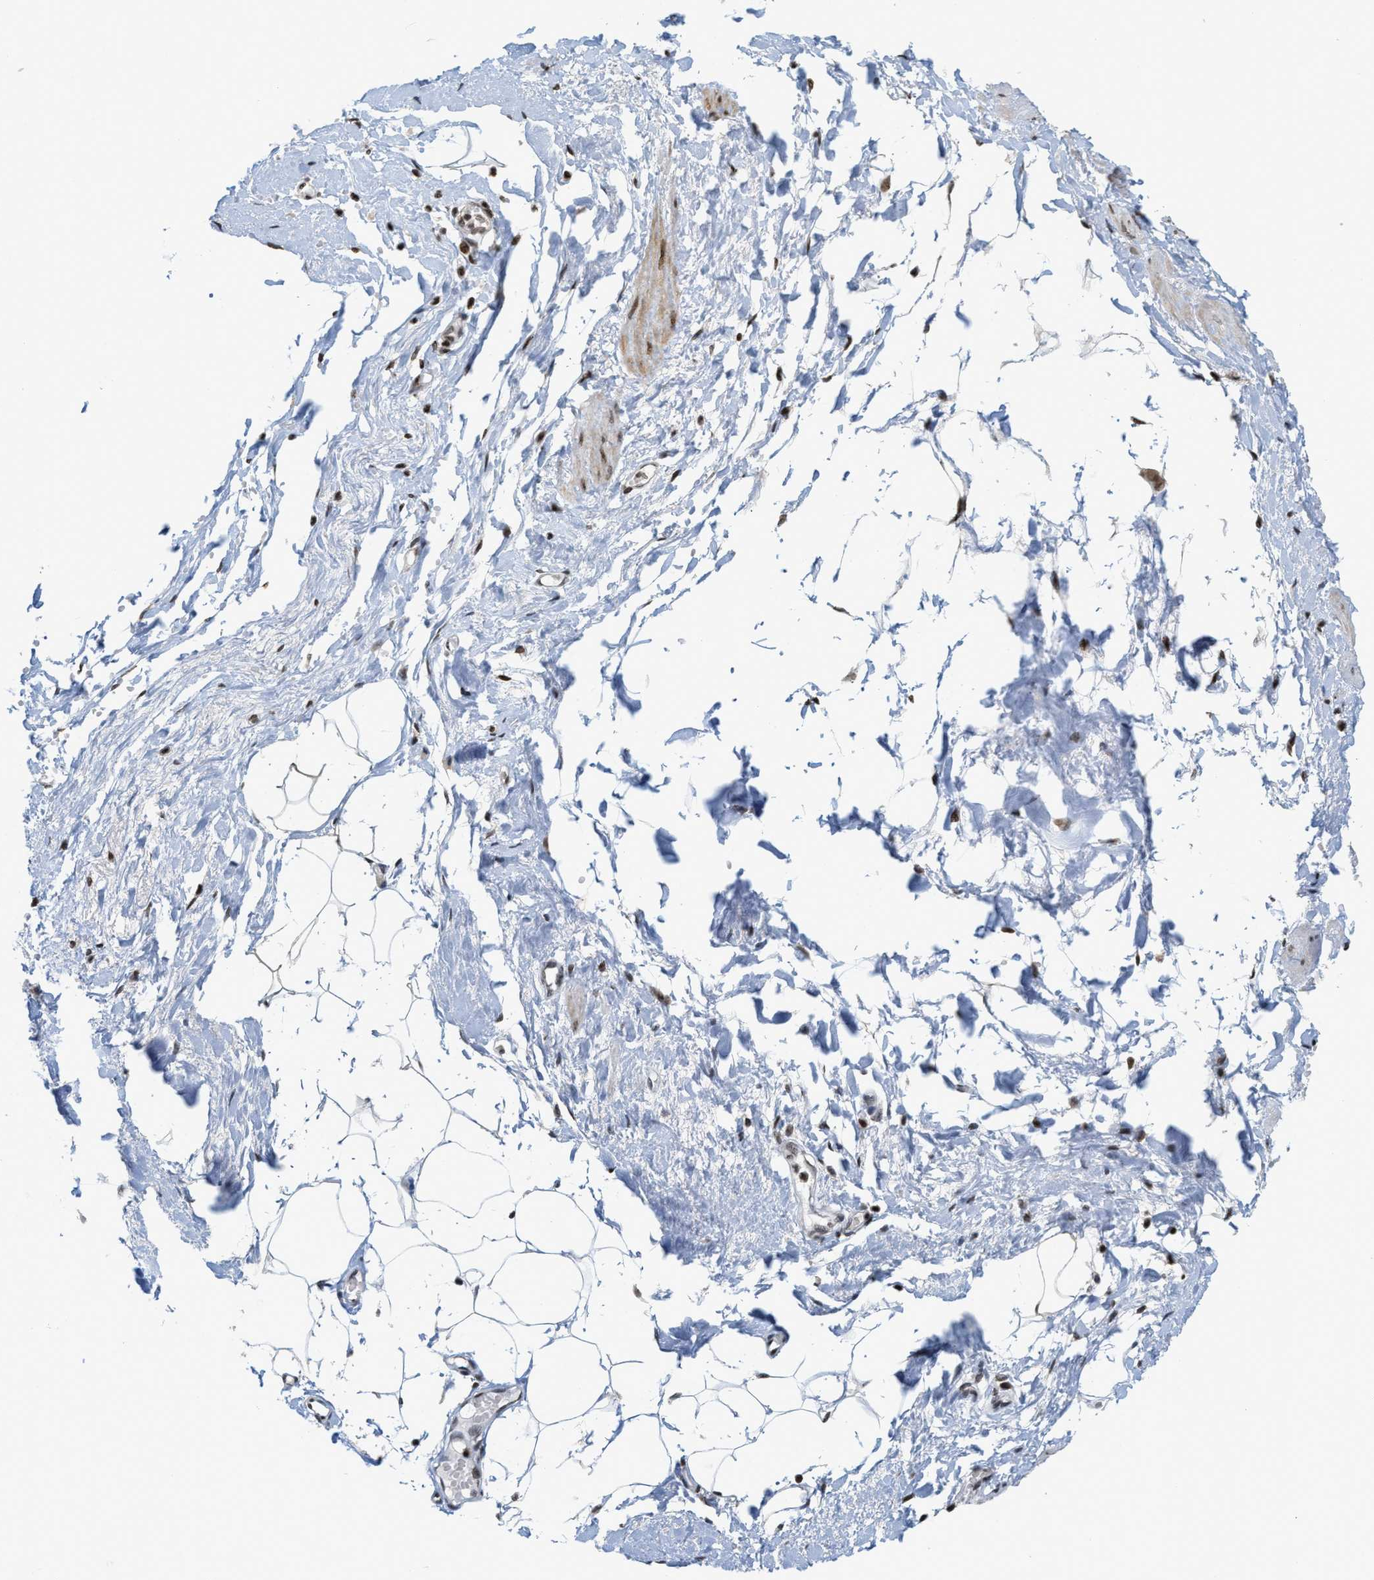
{"staining": {"intensity": "moderate", "quantity": ">75%", "location": "nuclear"}, "tissue": "adipose tissue", "cell_type": "Adipocytes", "image_type": "normal", "snomed": [{"axis": "morphology", "description": "Normal tissue, NOS"}, {"axis": "topography", "description": "Soft tissue"}], "caption": "Protein expression analysis of normal adipose tissue exhibits moderate nuclear expression in about >75% of adipocytes.", "gene": "PDZD2", "patient": {"sex": "male", "age": 72}}